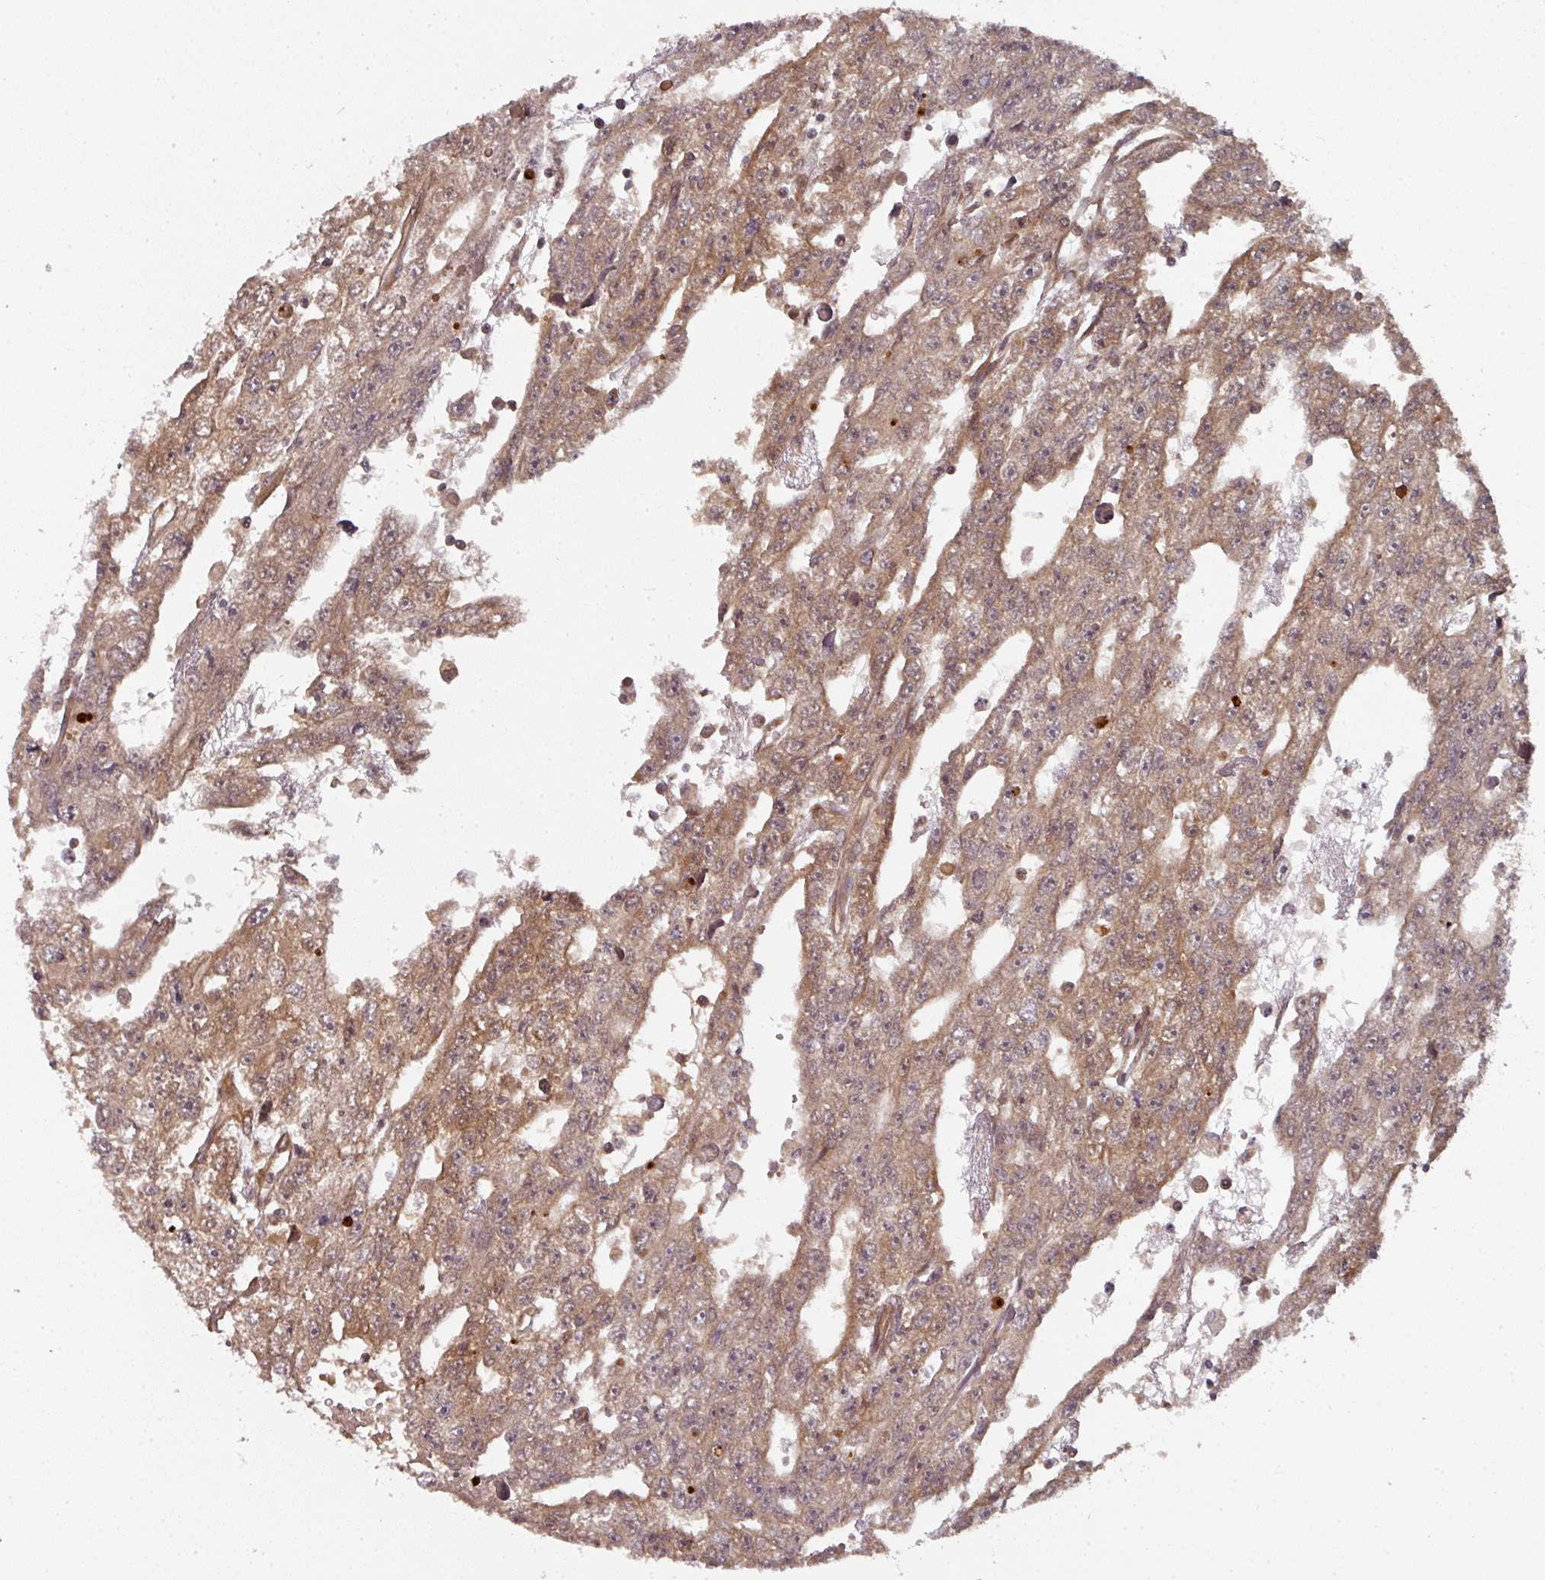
{"staining": {"intensity": "moderate", "quantity": ">75%", "location": "cytoplasmic/membranous"}, "tissue": "testis cancer", "cell_type": "Tumor cells", "image_type": "cancer", "snomed": [{"axis": "morphology", "description": "Carcinoma, Embryonal, NOS"}, {"axis": "topography", "description": "Testis"}], "caption": "Testis embryonal carcinoma stained with a brown dye shows moderate cytoplasmic/membranous positive staining in approximately >75% of tumor cells.", "gene": "EIF4EBP2", "patient": {"sex": "male", "age": 20}}